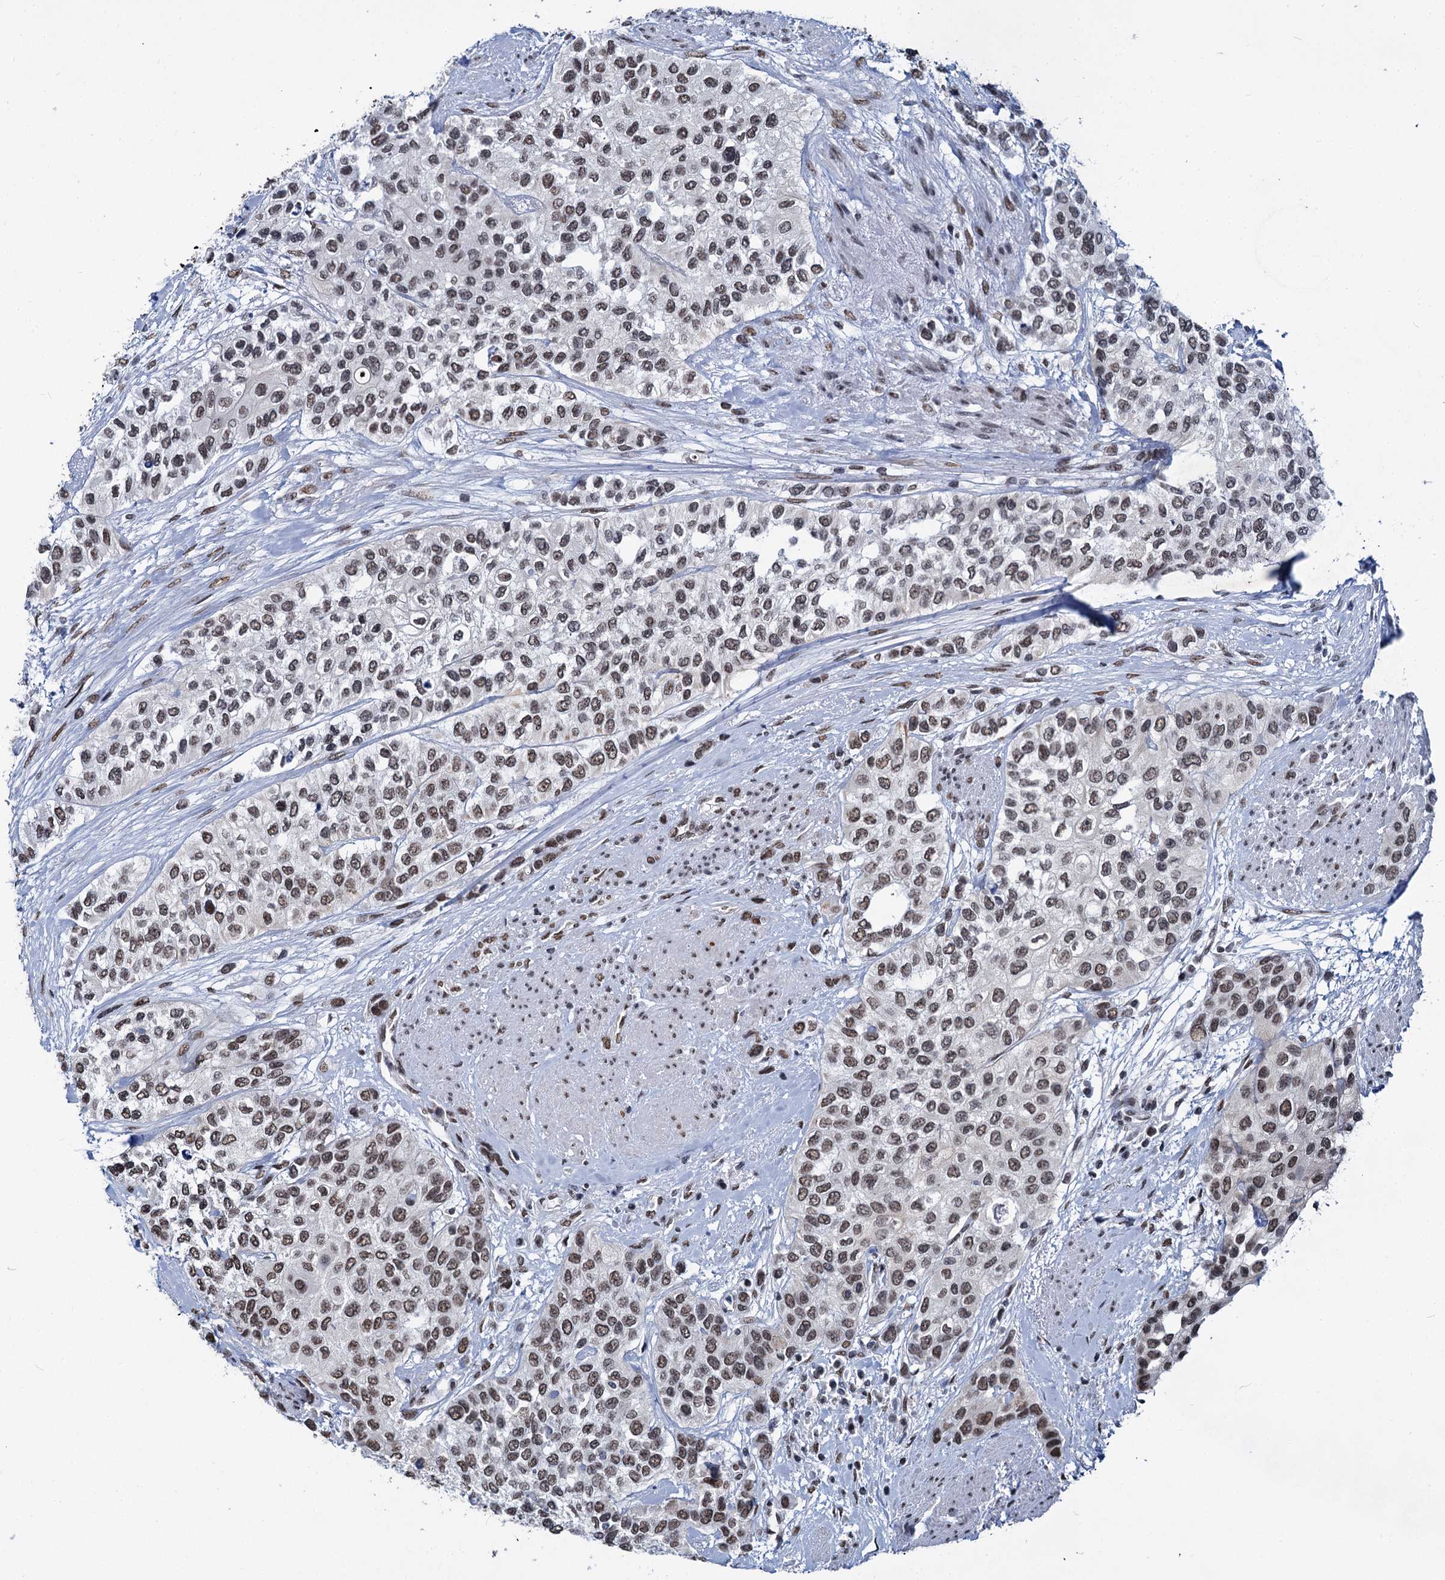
{"staining": {"intensity": "moderate", "quantity": ">75%", "location": "nuclear"}, "tissue": "urothelial cancer", "cell_type": "Tumor cells", "image_type": "cancer", "snomed": [{"axis": "morphology", "description": "Normal tissue, NOS"}, {"axis": "morphology", "description": "Urothelial carcinoma, High grade"}, {"axis": "topography", "description": "Vascular tissue"}, {"axis": "topography", "description": "Urinary bladder"}], "caption": "Immunohistochemistry (IHC) image of urothelial carcinoma (high-grade) stained for a protein (brown), which shows medium levels of moderate nuclear positivity in about >75% of tumor cells.", "gene": "PARPBP", "patient": {"sex": "female", "age": 56}}